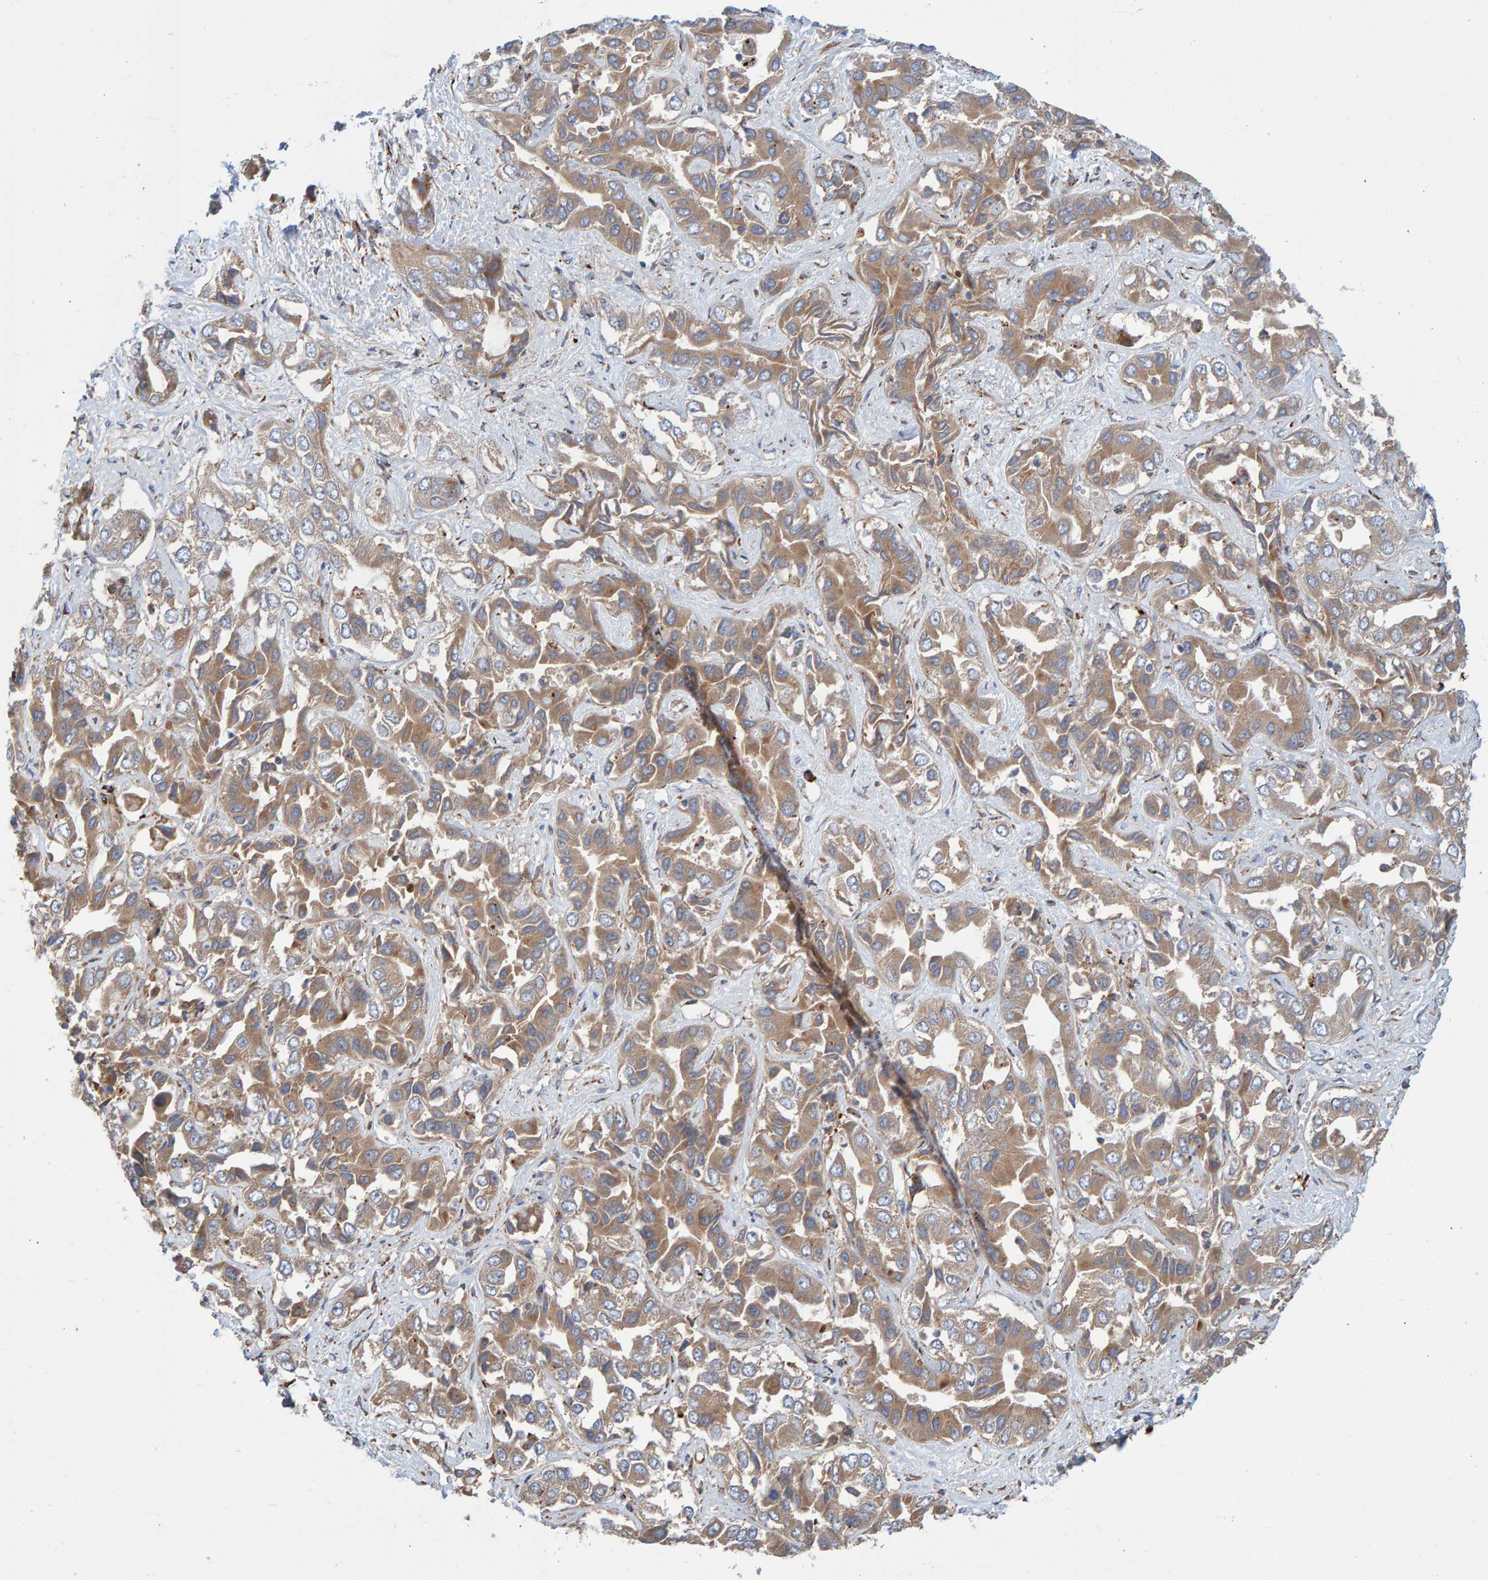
{"staining": {"intensity": "weak", "quantity": ">75%", "location": "cytoplasmic/membranous"}, "tissue": "liver cancer", "cell_type": "Tumor cells", "image_type": "cancer", "snomed": [{"axis": "morphology", "description": "Cholangiocarcinoma"}, {"axis": "topography", "description": "Liver"}], "caption": "Human liver cancer (cholangiocarcinoma) stained with a brown dye displays weak cytoplasmic/membranous positive positivity in approximately >75% of tumor cells.", "gene": "KIAA0753", "patient": {"sex": "female", "age": 52}}